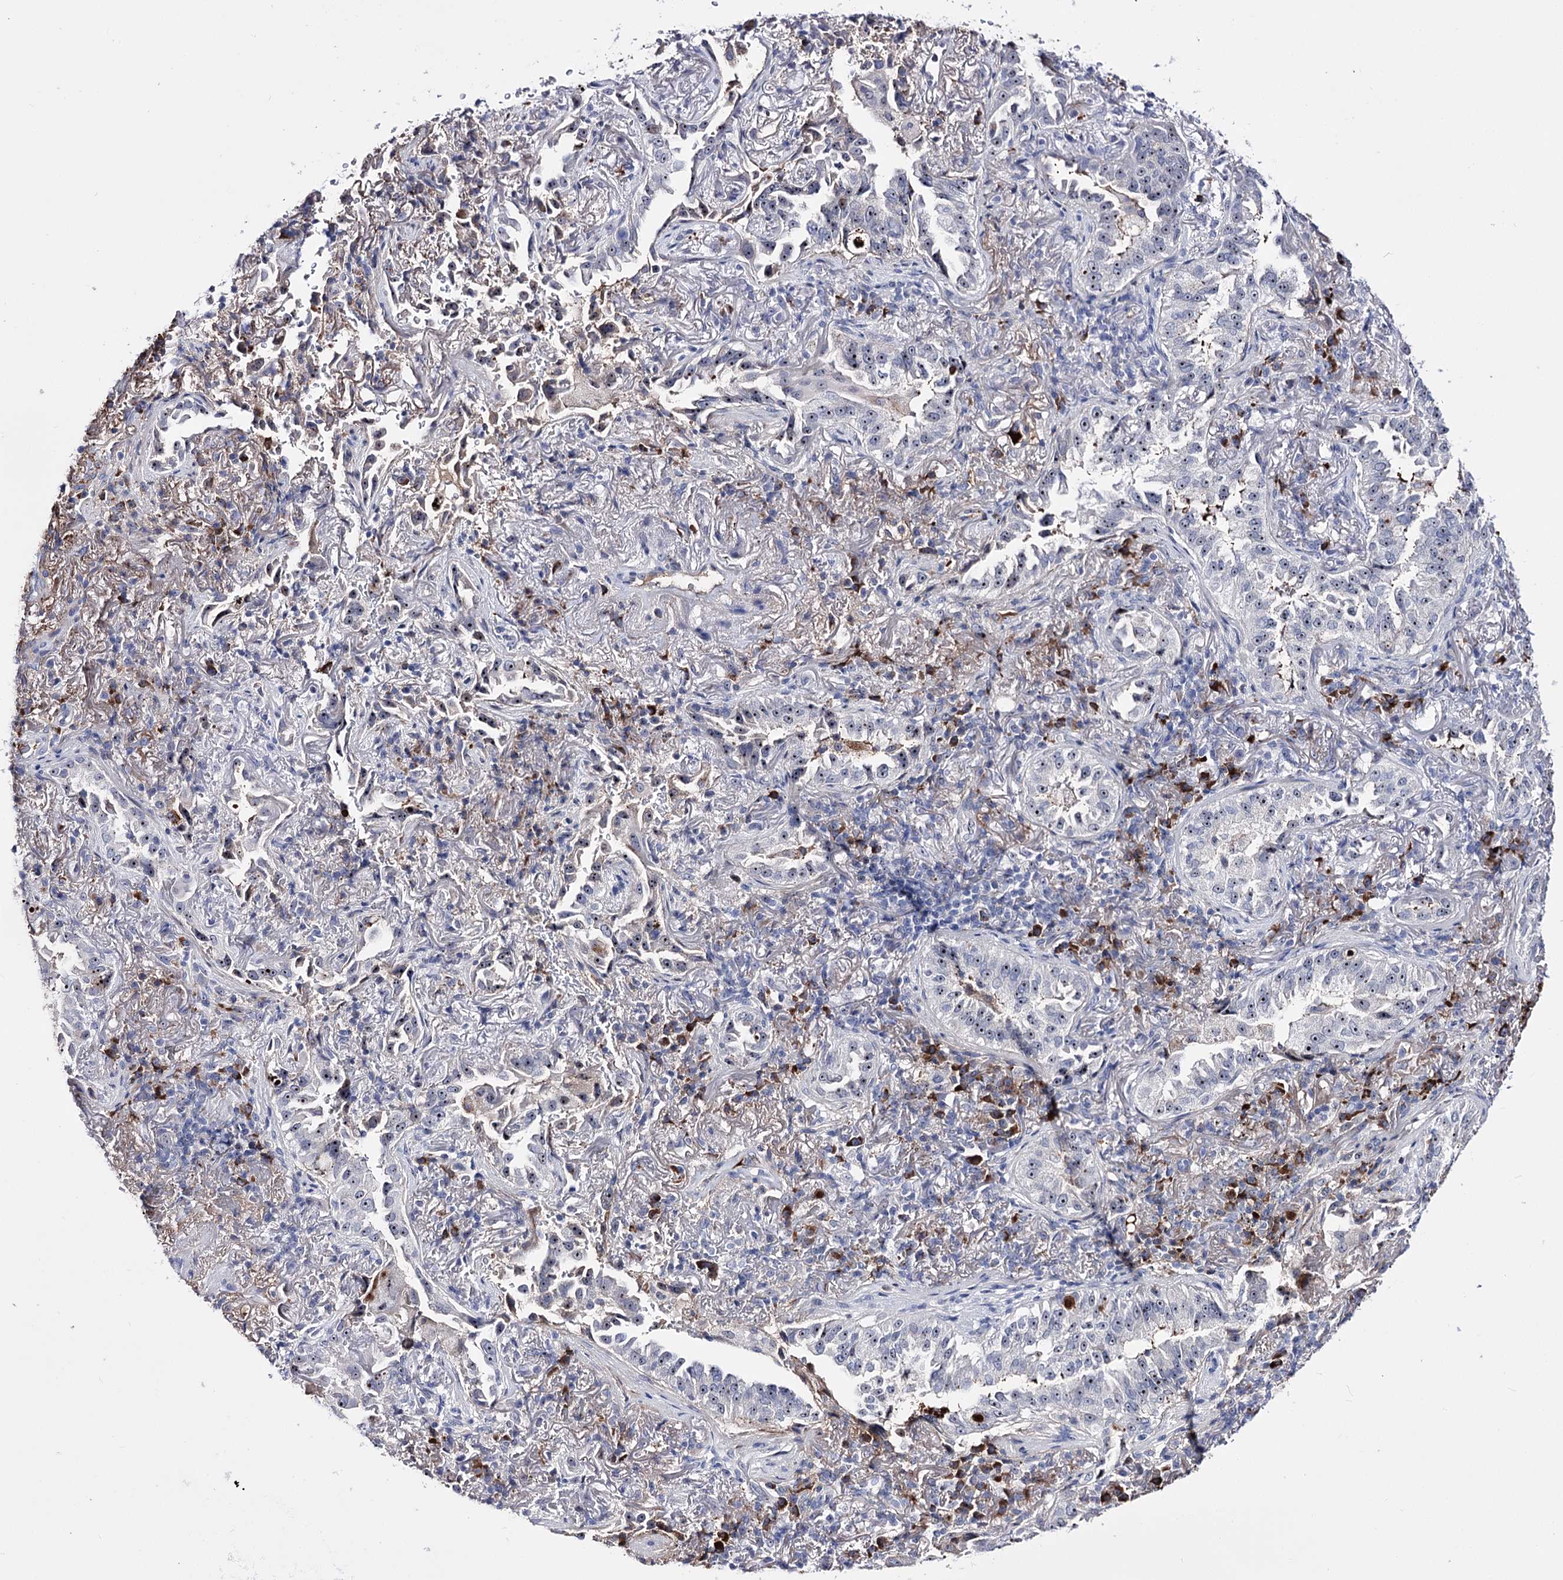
{"staining": {"intensity": "moderate", "quantity": ">75%", "location": "nuclear"}, "tissue": "lung cancer", "cell_type": "Tumor cells", "image_type": "cancer", "snomed": [{"axis": "morphology", "description": "Adenocarcinoma, NOS"}, {"axis": "topography", "description": "Lung"}], "caption": "This histopathology image shows IHC staining of lung cancer, with medium moderate nuclear expression in approximately >75% of tumor cells.", "gene": "PCGF5", "patient": {"sex": "female", "age": 69}}